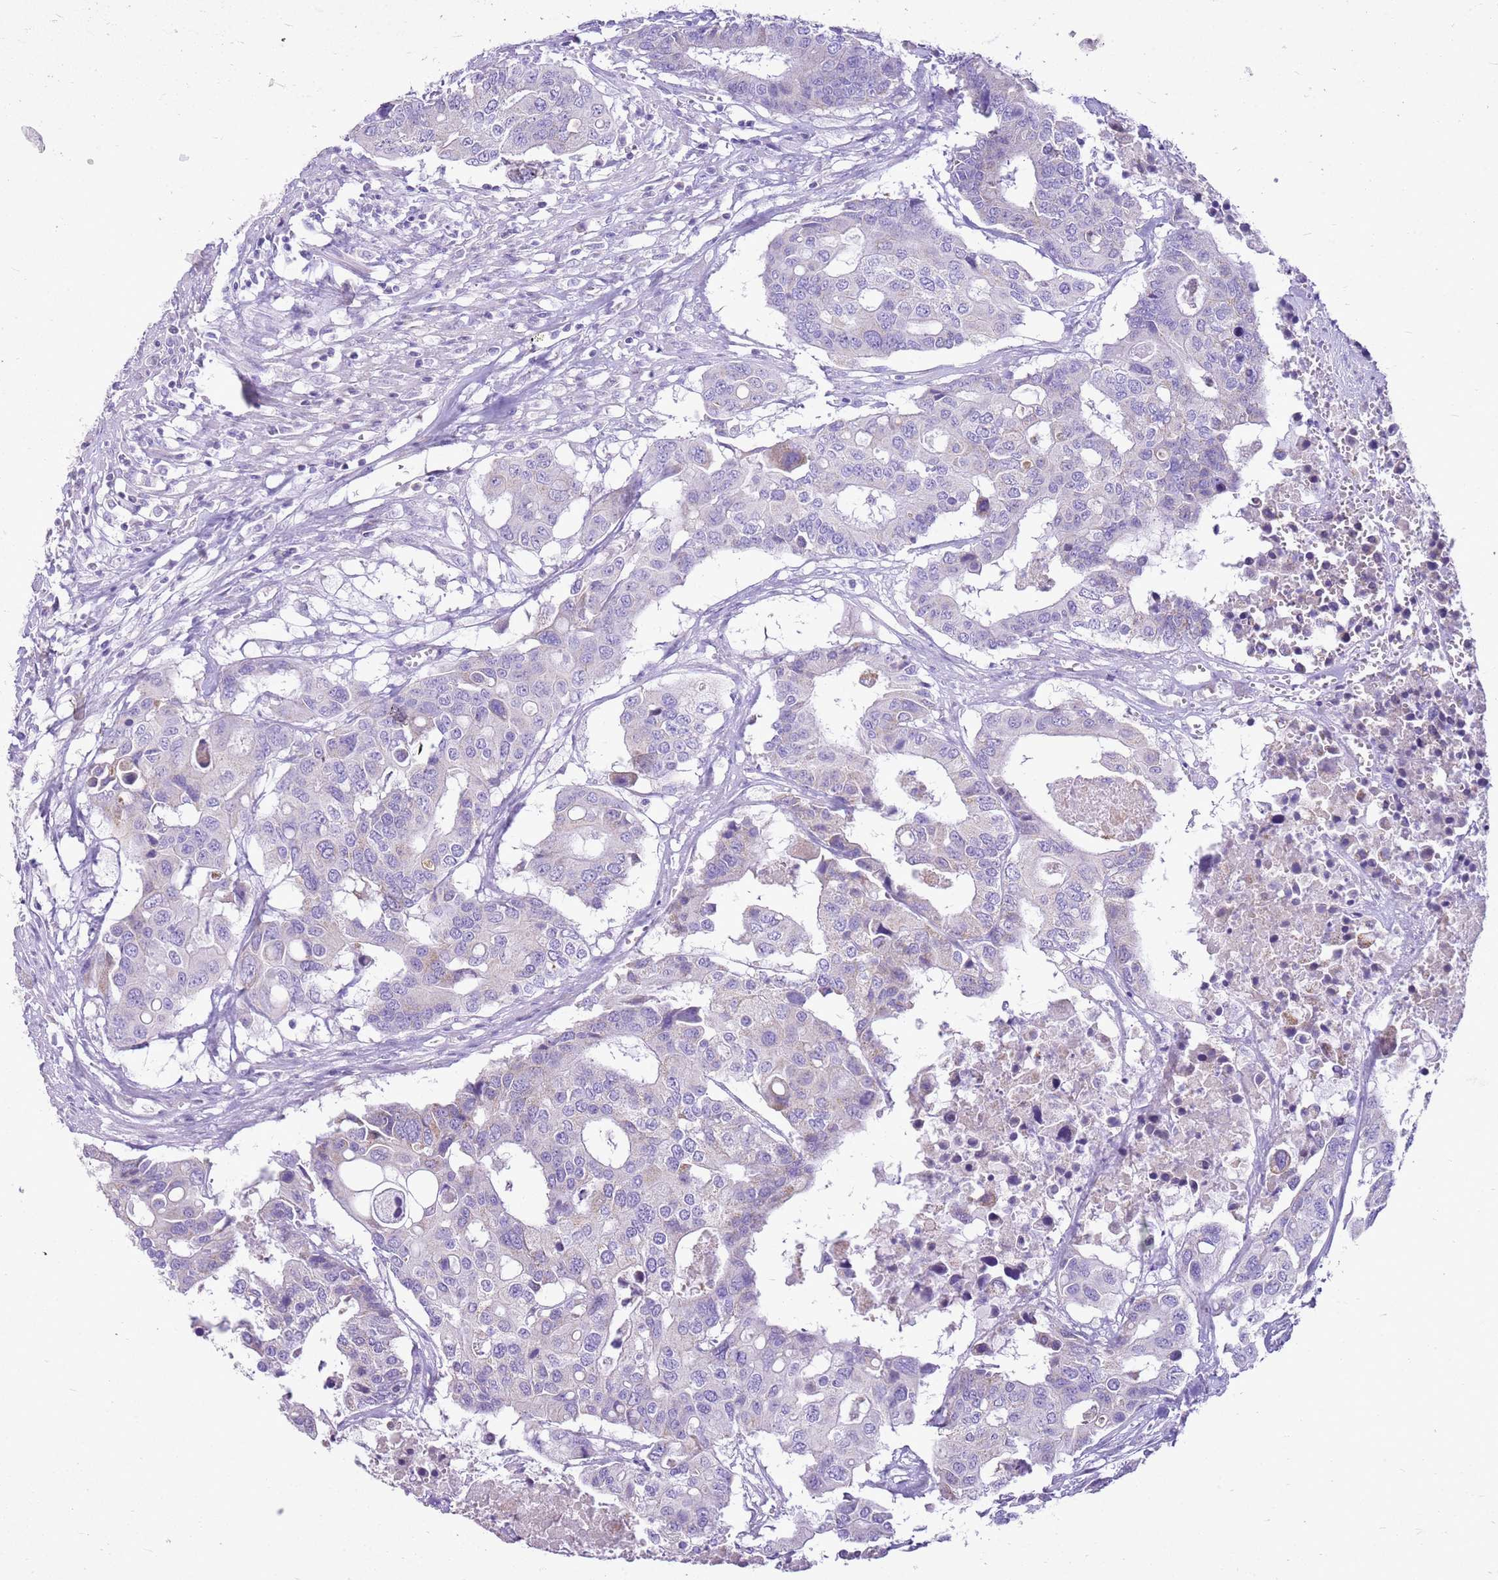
{"staining": {"intensity": "negative", "quantity": "none", "location": "none"}, "tissue": "colorectal cancer", "cell_type": "Tumor cells", "image_type": "cancer", "snomed": [{"axis": "morphology", "description": "Adenocarcinoma, NOS"}, {"axis": "topography", "description": "Colon"}], "caption": "Immunohistochemistry (IHC) of human colorectal cancer (adenocarcinoma) displays no positivity in tumor cells.", "gene": "FABP2", "patient": {"sex": "male", "age": 77}}